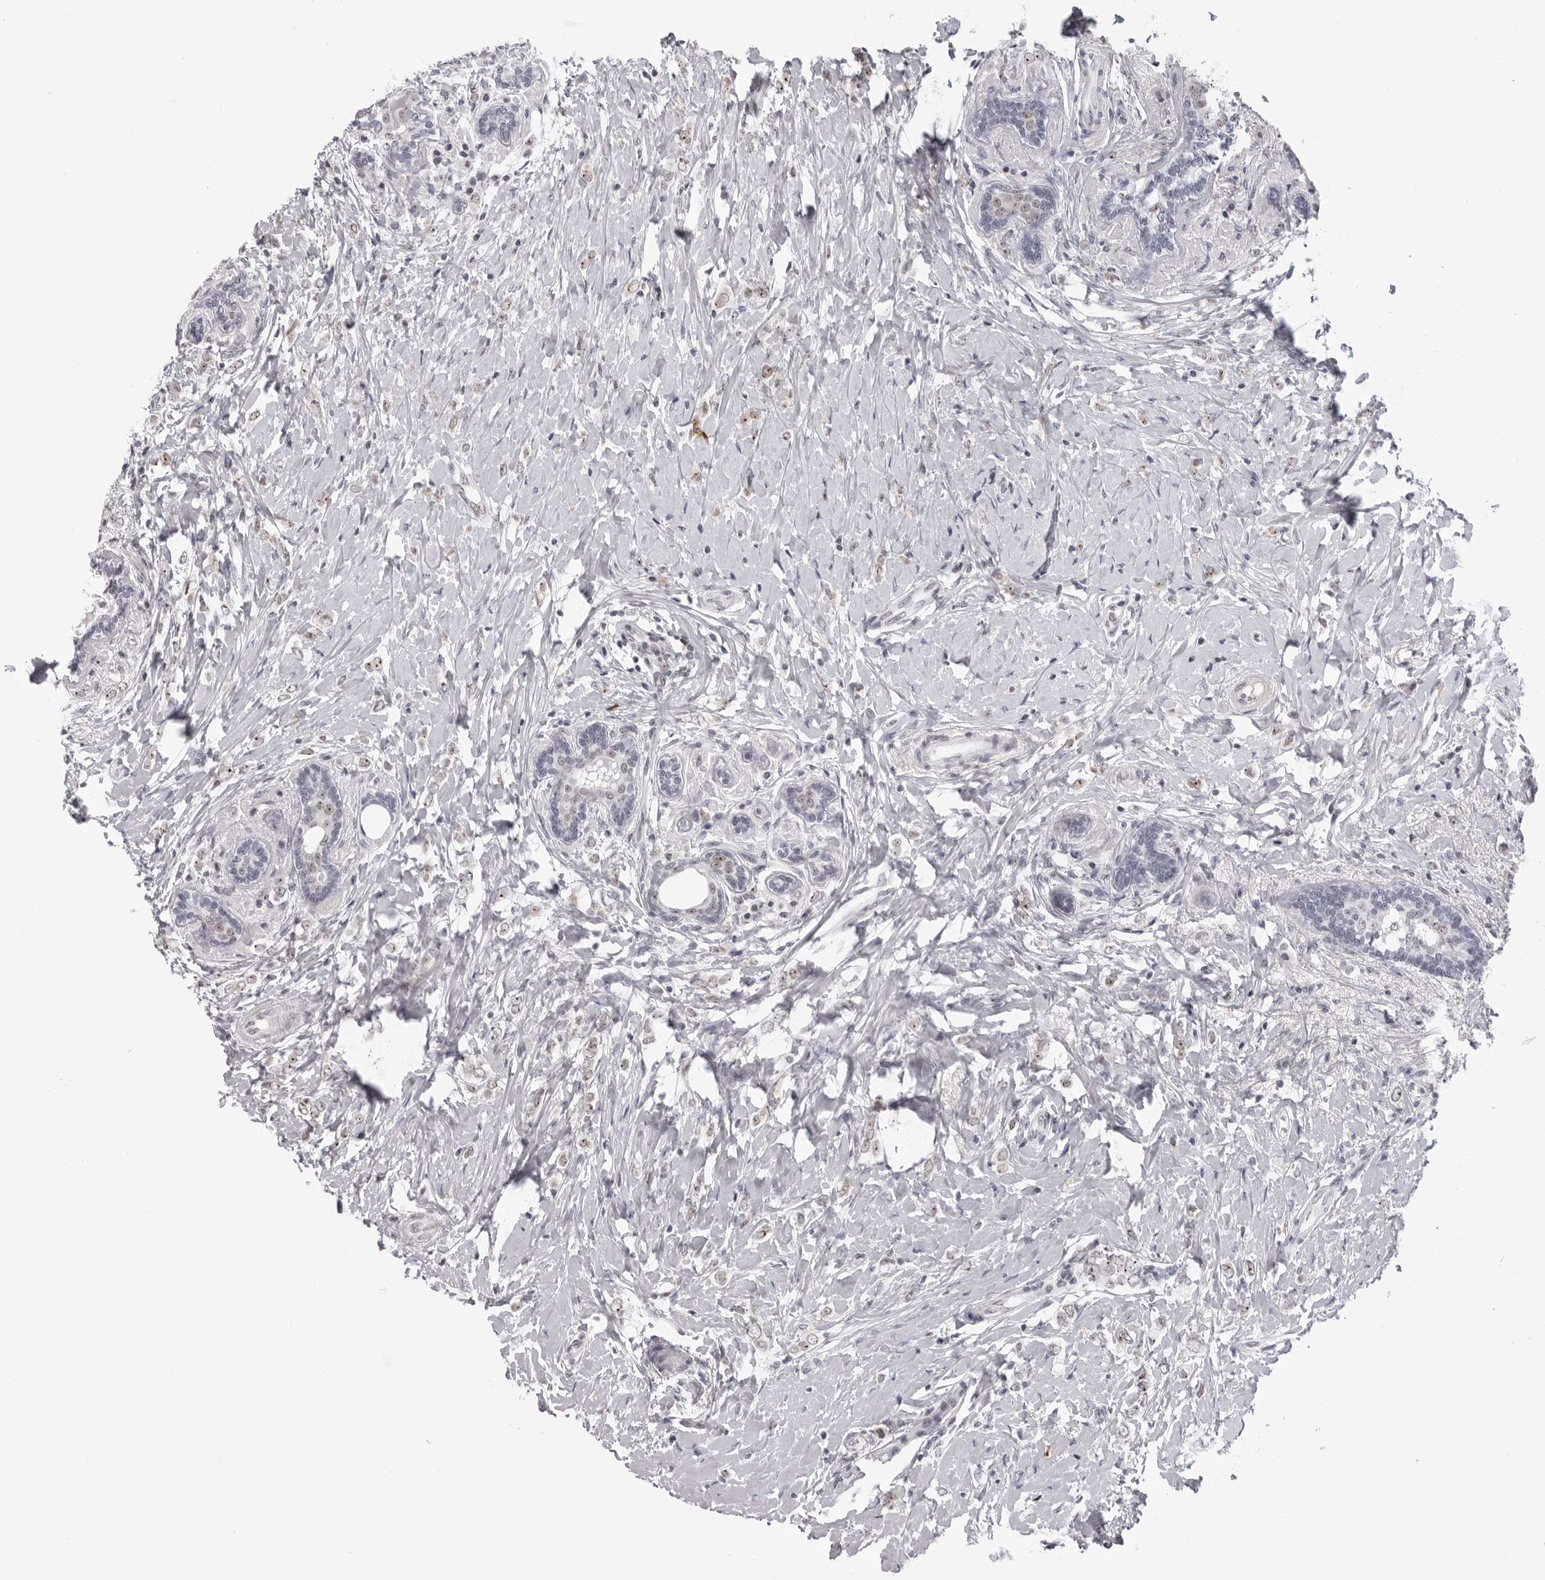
{"staining": {"intensity": "moderate", "quantity": ">75%", "location": "nuclear"}, "tissue": "breast cancer", "cell_type": "Tumor cells", "image_type": "cancer", "snomed": [{"axis": "morphology", "description": "Normal tissue, NOS"}, {"axis": "morphology", "description": "Lobular carcinoma"}, {"axis": "topography", "description": "Breast"}], "caption": "Approximately >75% of tumor cells in human breast cancer (lobular carcinoma) reveal moderate nuclear protein expression as visualized by brown immunohistochemical staining.", "gene": "EXOSC10", "patient": {"sex": "female", "age": 47}}